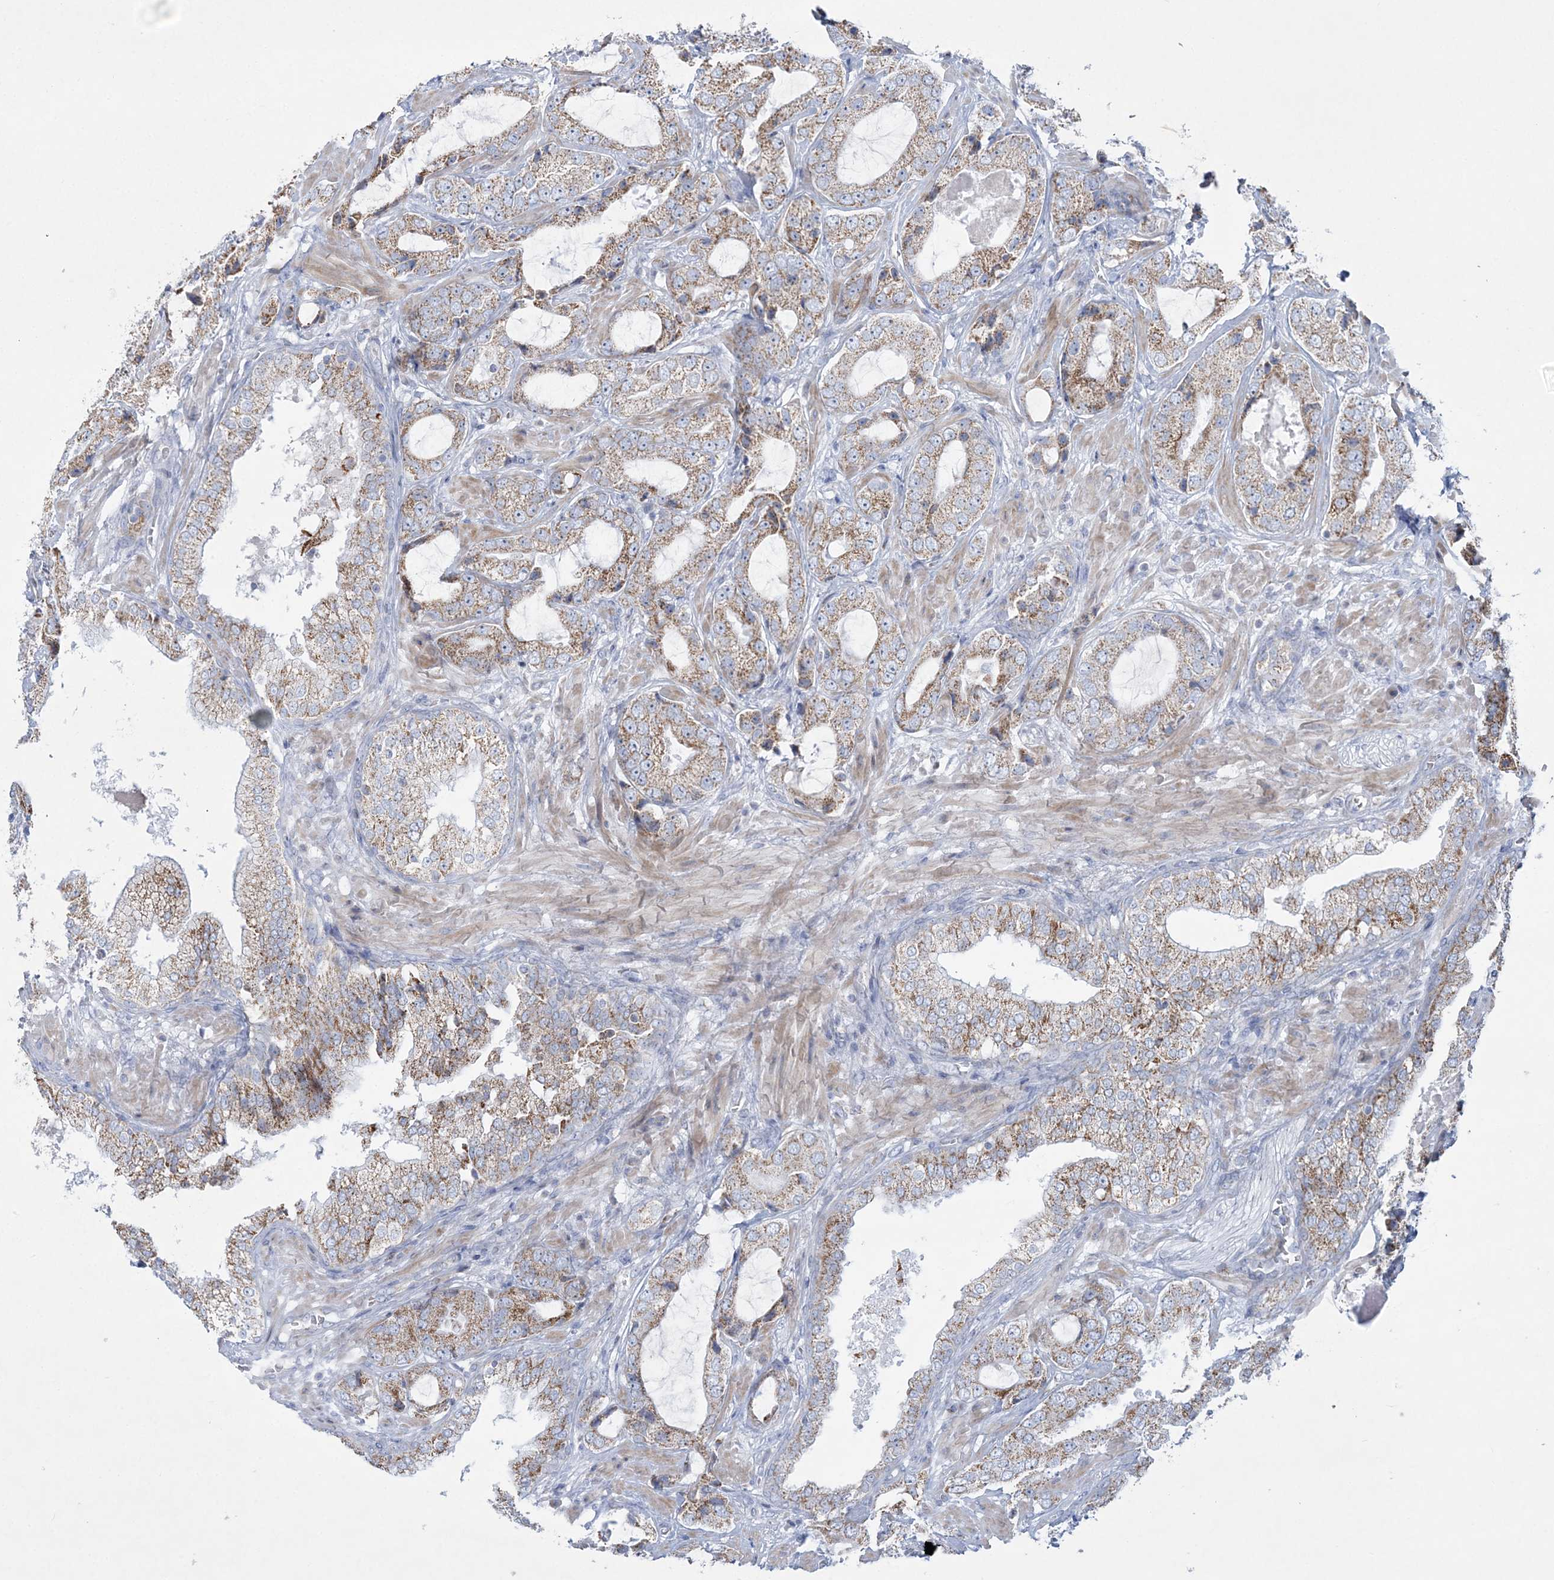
{"staining": {"intensity": "moderate", "quantity": ">75%", "location": "cytoplasmic/membranous"}, "tissue": "prostate cancer", "cell_type": "Tumor cells", "image_type": "cancer", "snomed": [{"axis": "morphology", "description": "Normal tissue, NOS"}, {"axis": "morphology", "description": "Adenocarcinoma, High grade"}, {"axis": "topography", "description": "Prostate"}, {"axis": "topography", "description": "Peripheral nerve tissue"}], "caption": "This photomicrograph reveals prostate cancer (high-grade adenocarcinoma) stained with immunohistochemistry (IHC) to label a protein in brown. The cytoplasmic/membranous of tumor cells show moderate positivity for the protein. Nuclei are counter-stained blue.", "gene": "TBC1D7", "patient": {"sex": "male", "age": 59}}